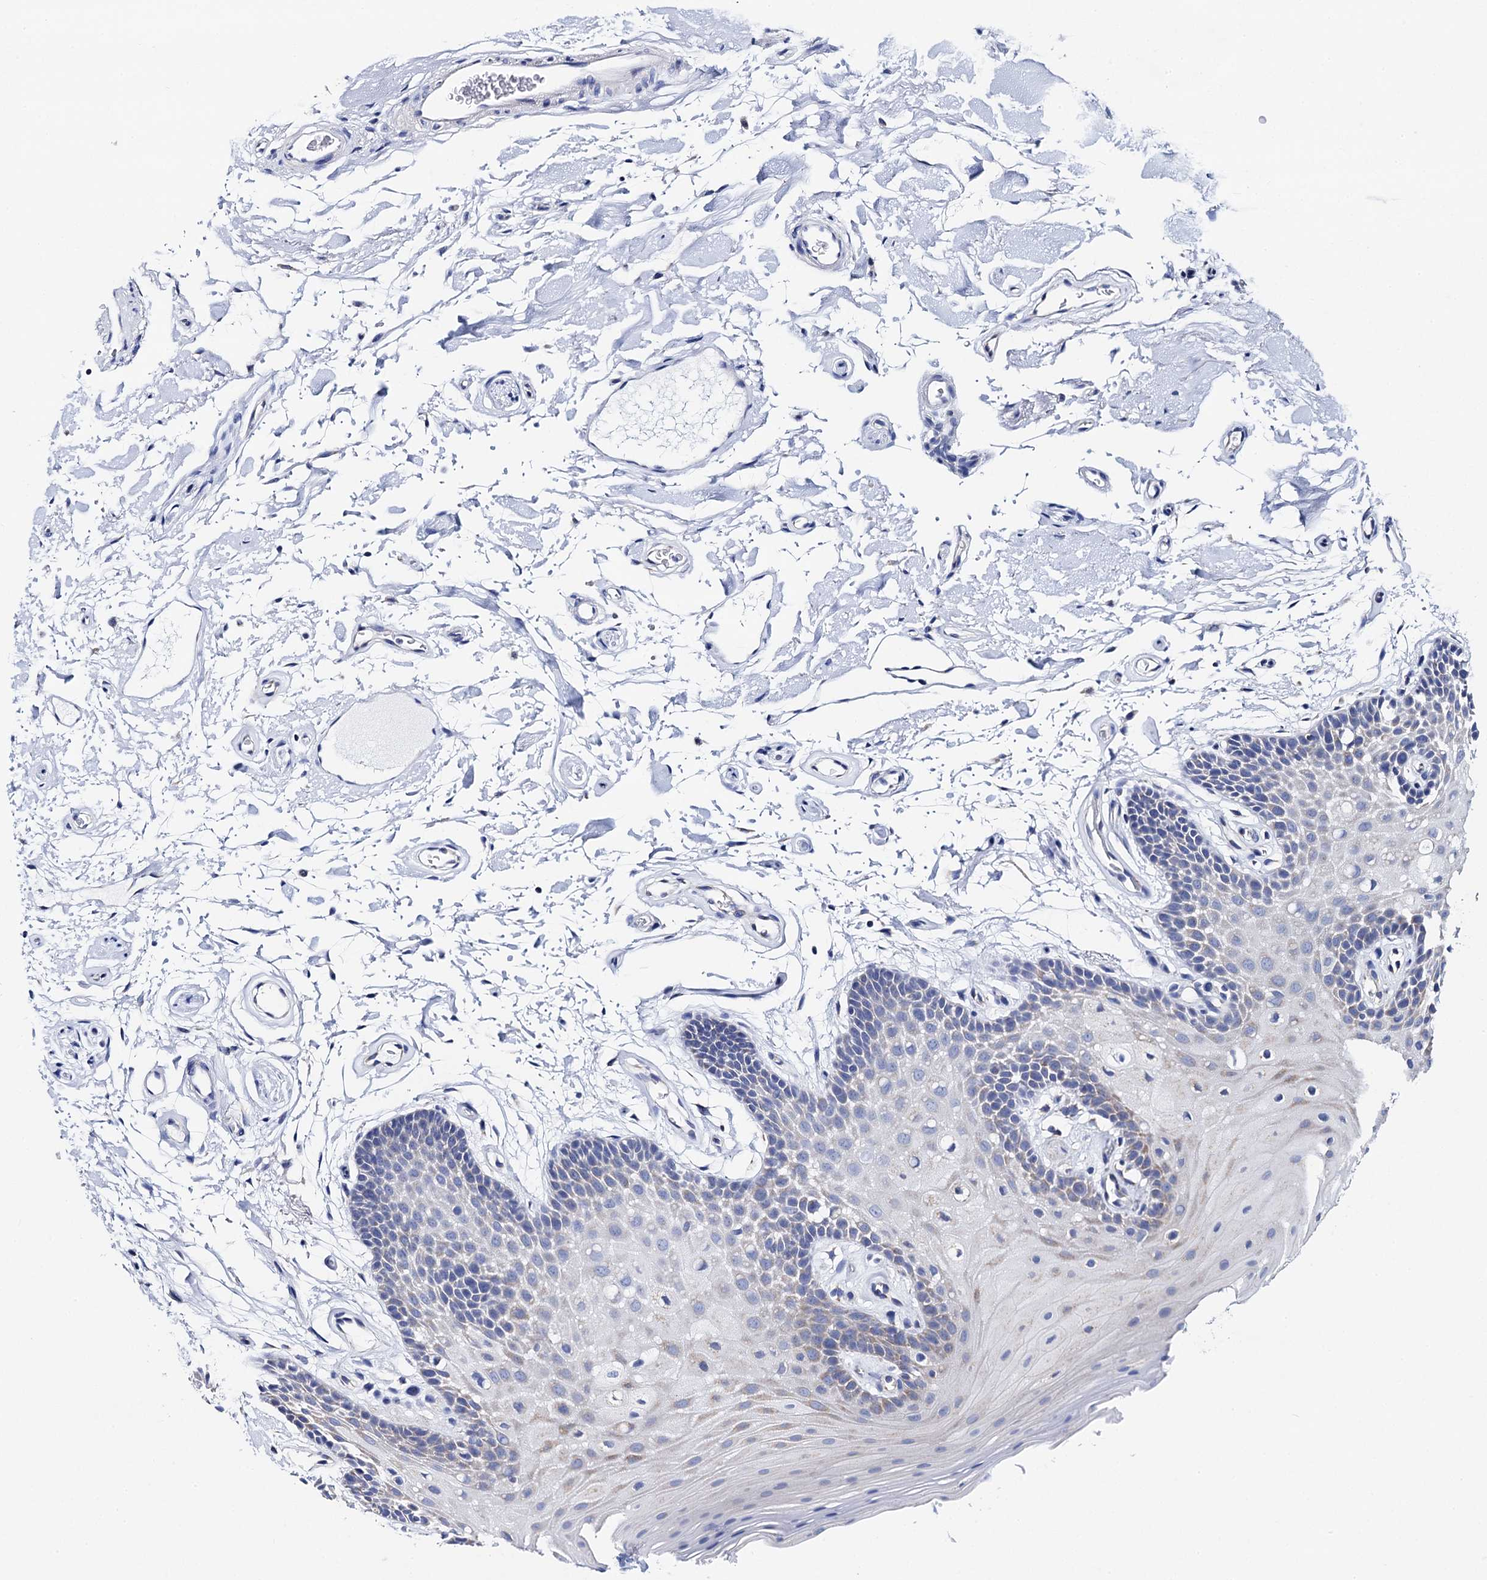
{"staining": {"intensity": "negative", "quantity": "none", "location": "none"}, "tissue": "oral mucosa", "cell_type": "Squamous epithelial cells", "image_type": "normal", "snomed": [{"axis": "morphology", "description": "Normal tissue, NOS"}, {"axis": "topography", "description": "Oral tissue"}], "caption": "Squamous epithelial cells are negative for protein expression in unremarkable human oral mucosa. Brightfield microscopy of IHC stained with DAB (brown) and hematoxylin (blue), captured at high magnification.", "gene": "ACADSB", "patient": {"sex": "male", "age": 62}}